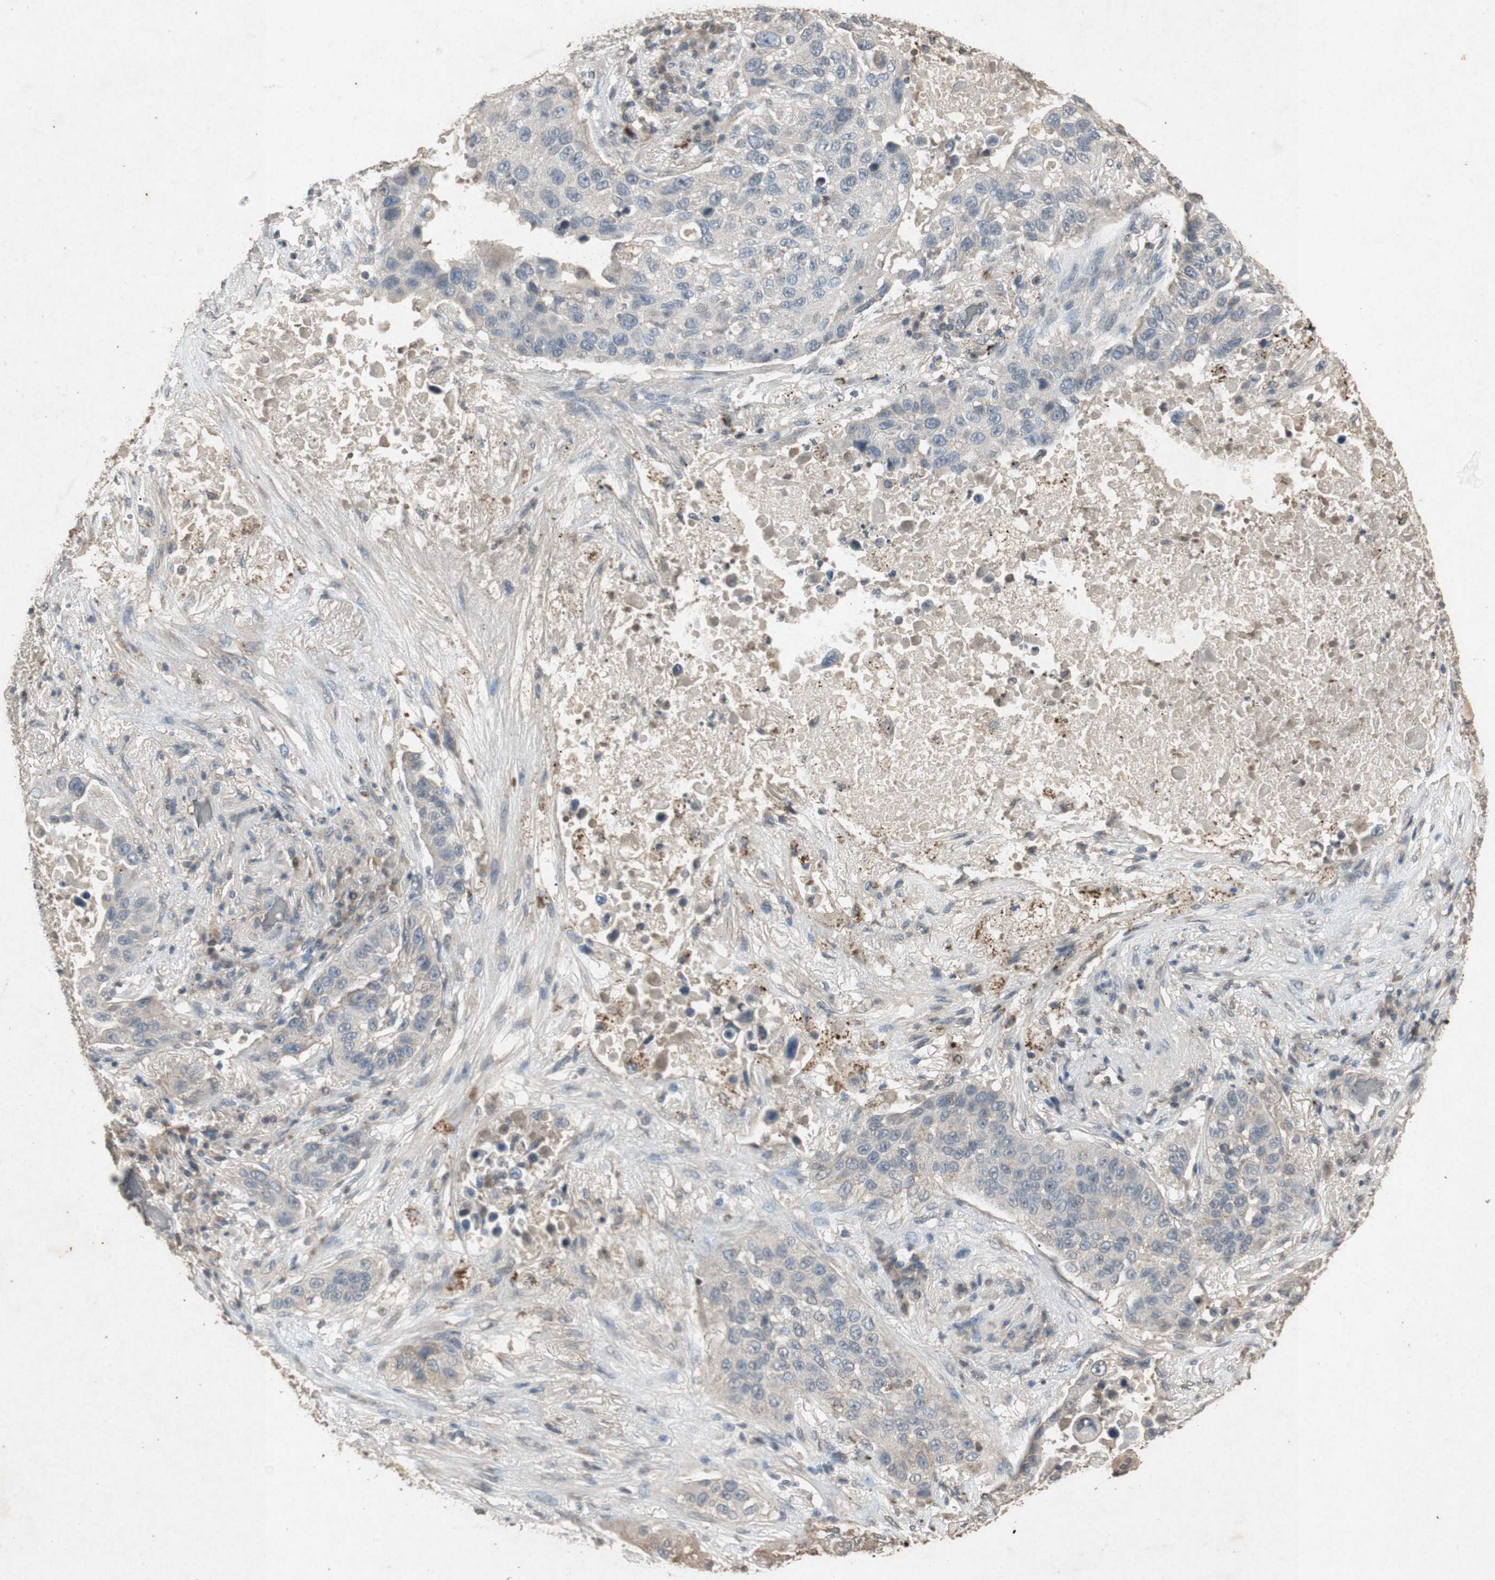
{"staining": {"intensity": "weak", "quantity": "25%-75%", "location": "cytoplasmic/membranous"}, "tissue": "lung cancer", "cell_type": "Tumor cells", "image_type": "cancer", "snomed": [{"axis": "morphology", "description": "Squamous cell carcinoma, NOS"}, {"axis": "topography", "description": "Lung"}], "caption": "Approximately 25%-75% of tumor cells in human lung cancer (squamous cell carcinoma) demonstrate weak cytoplasmic/membranous protein staining as visualized by brown immunohistochemical staining.", "gene": "MSRB1", "patient": {"sex": "male", "age": 57}}